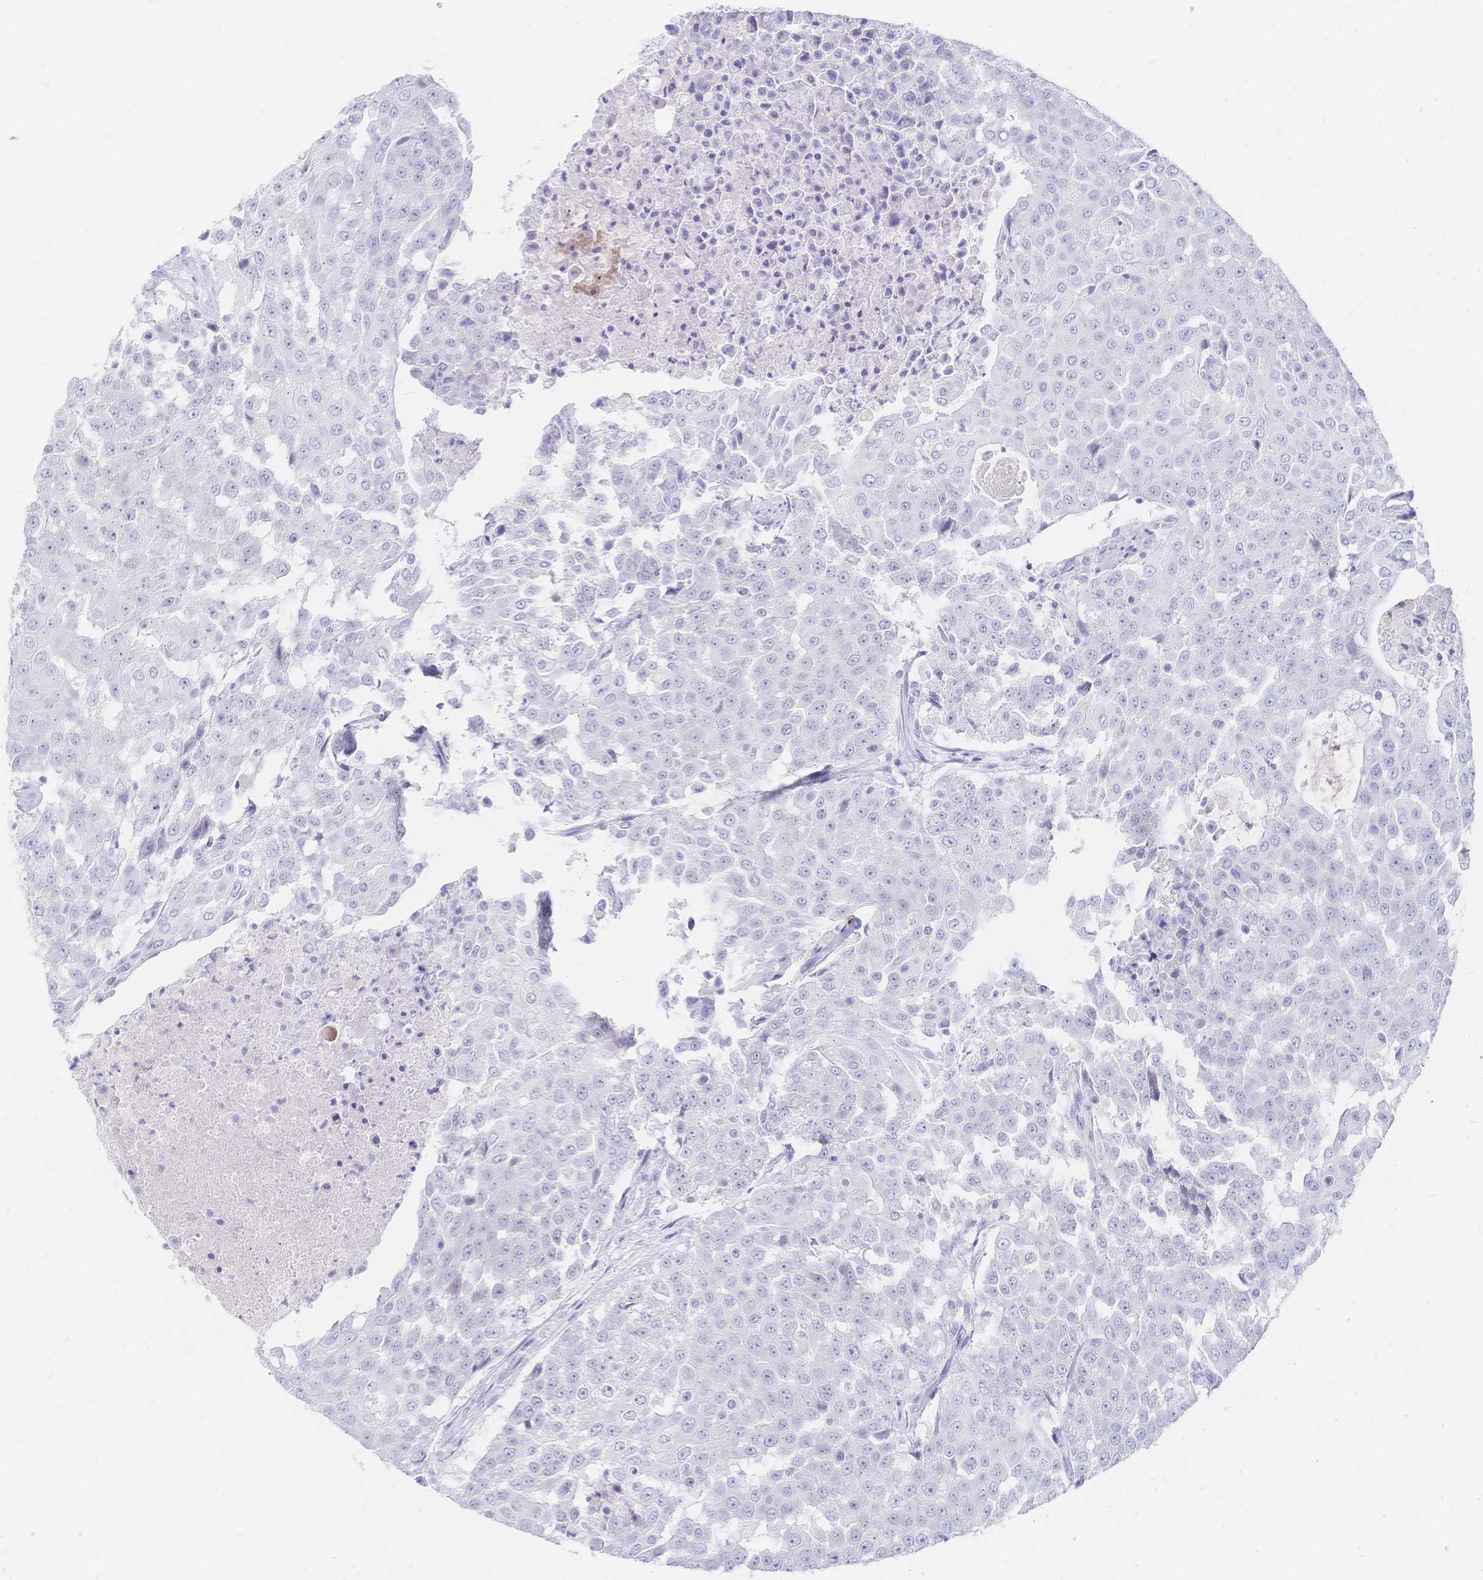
{"staining": {"intensity": "negative", "quantity": "none", "location": "none"}, "tissue": "urothelial cancer", "cell_type": "Tumor cells", "image_type": "cancer", "snomed": [{"axis": "morphology", "description": "Urothelial carcinoma, High grade"}, {"axis": "topography", "description": "Urinary bladder"}], "caption": "Urothelial cancer stained for a protein using immunohistochemistry (IHC) demonstrates no expression tumor cells.", "gene": "PSORS1C2", "patient": {"sex": "female", "age": 63}}